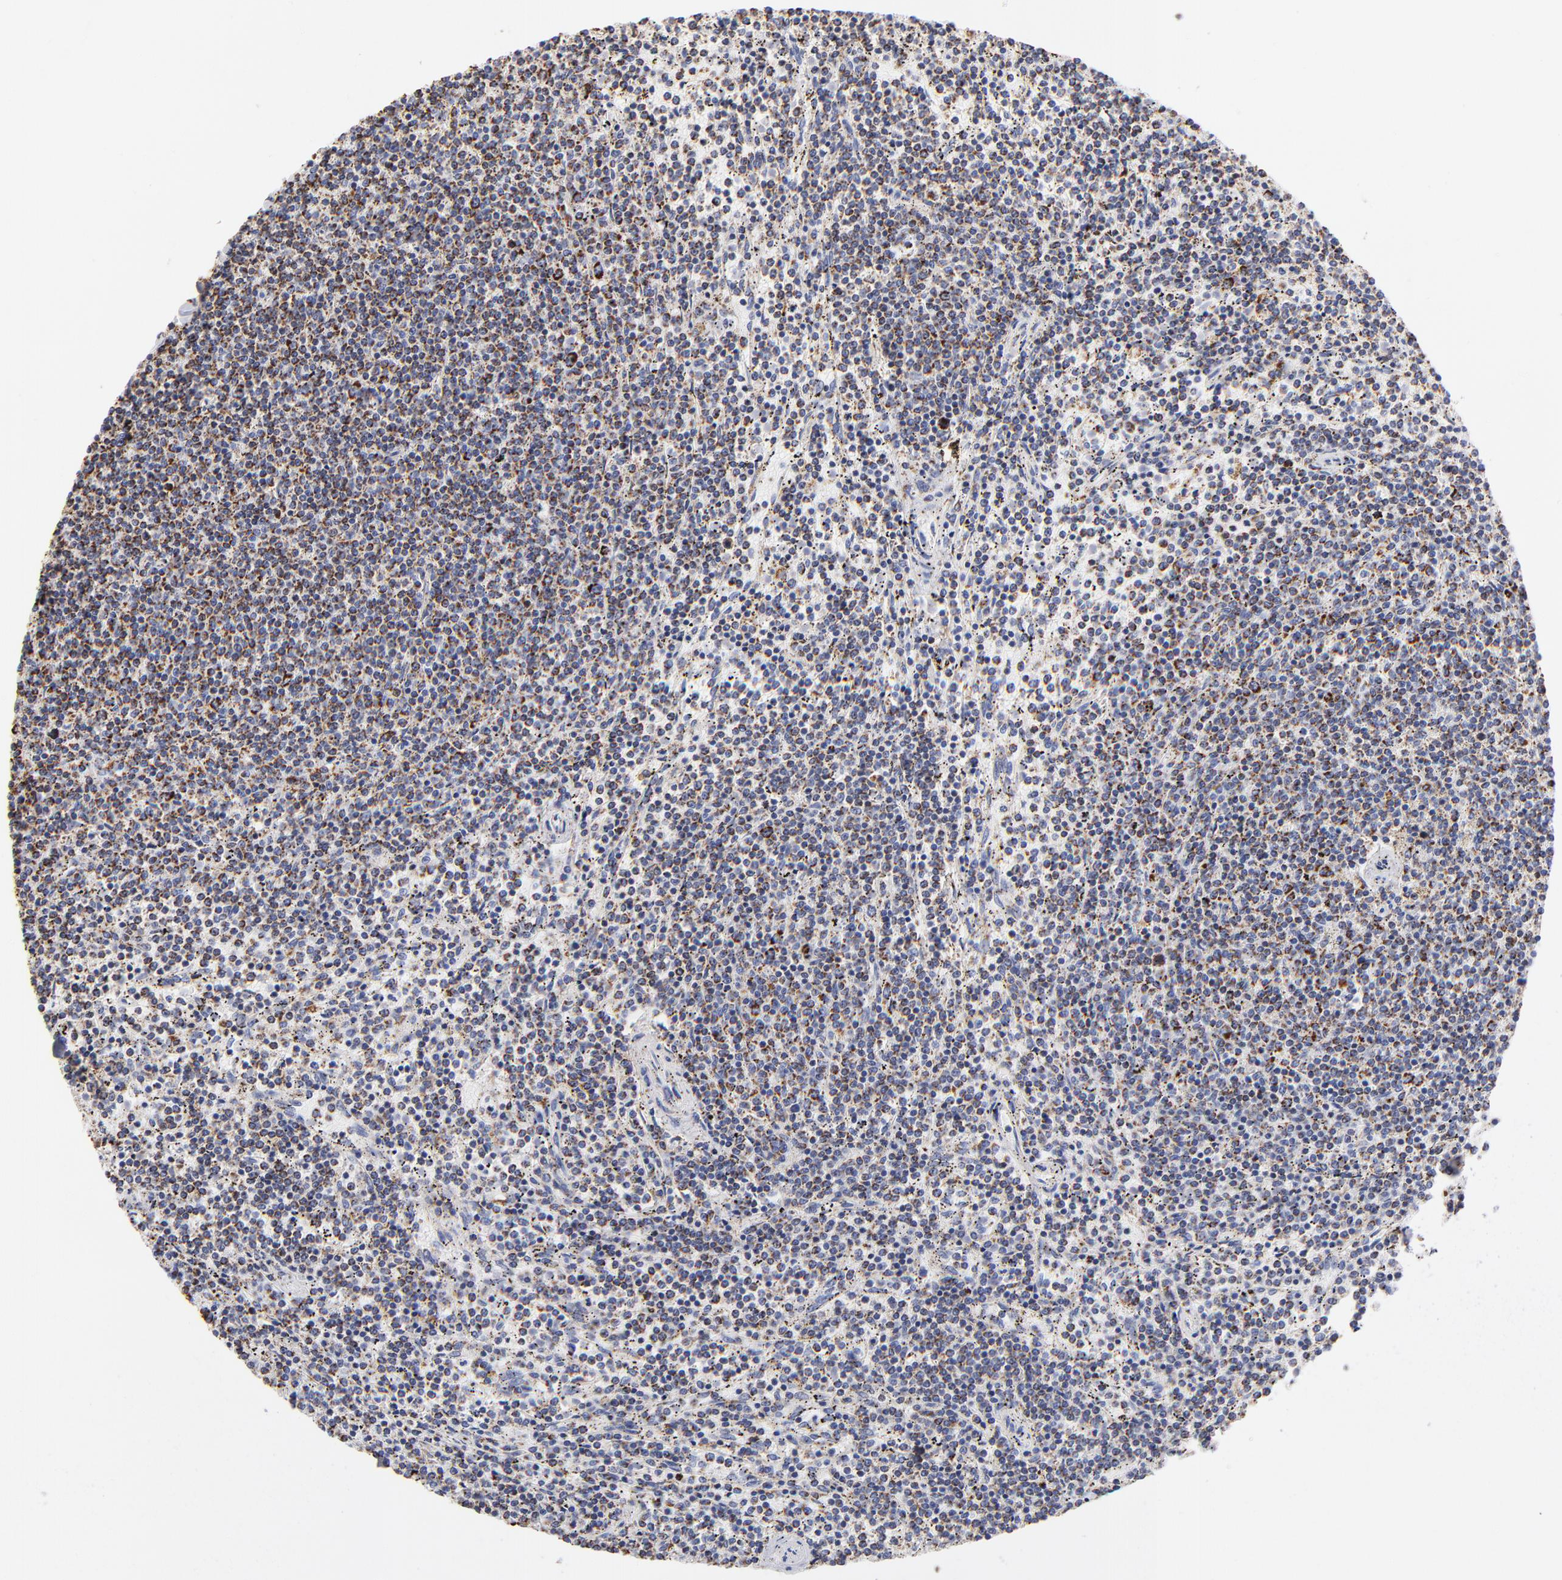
{"staining": {"intensity": "strong", "quantity": "25%-75%", "location": "cytoplasmic/membranous"}, "tissue": "lymphoma", "cell_type": "Tumor cells", "image_type": "cancer", "snomed": [{"axis": "morphology", "description": "Malignant lymphoma, non-Hodgkin's type, Low grade"}, {"axis": "topography", "description": "Spleen"}], "caption": "Lymphoma stained with a protein marker demonstrates strong staining in tumor cells.", "gene": "PHB1", "patient": {"sex": "female", "age": 50}}